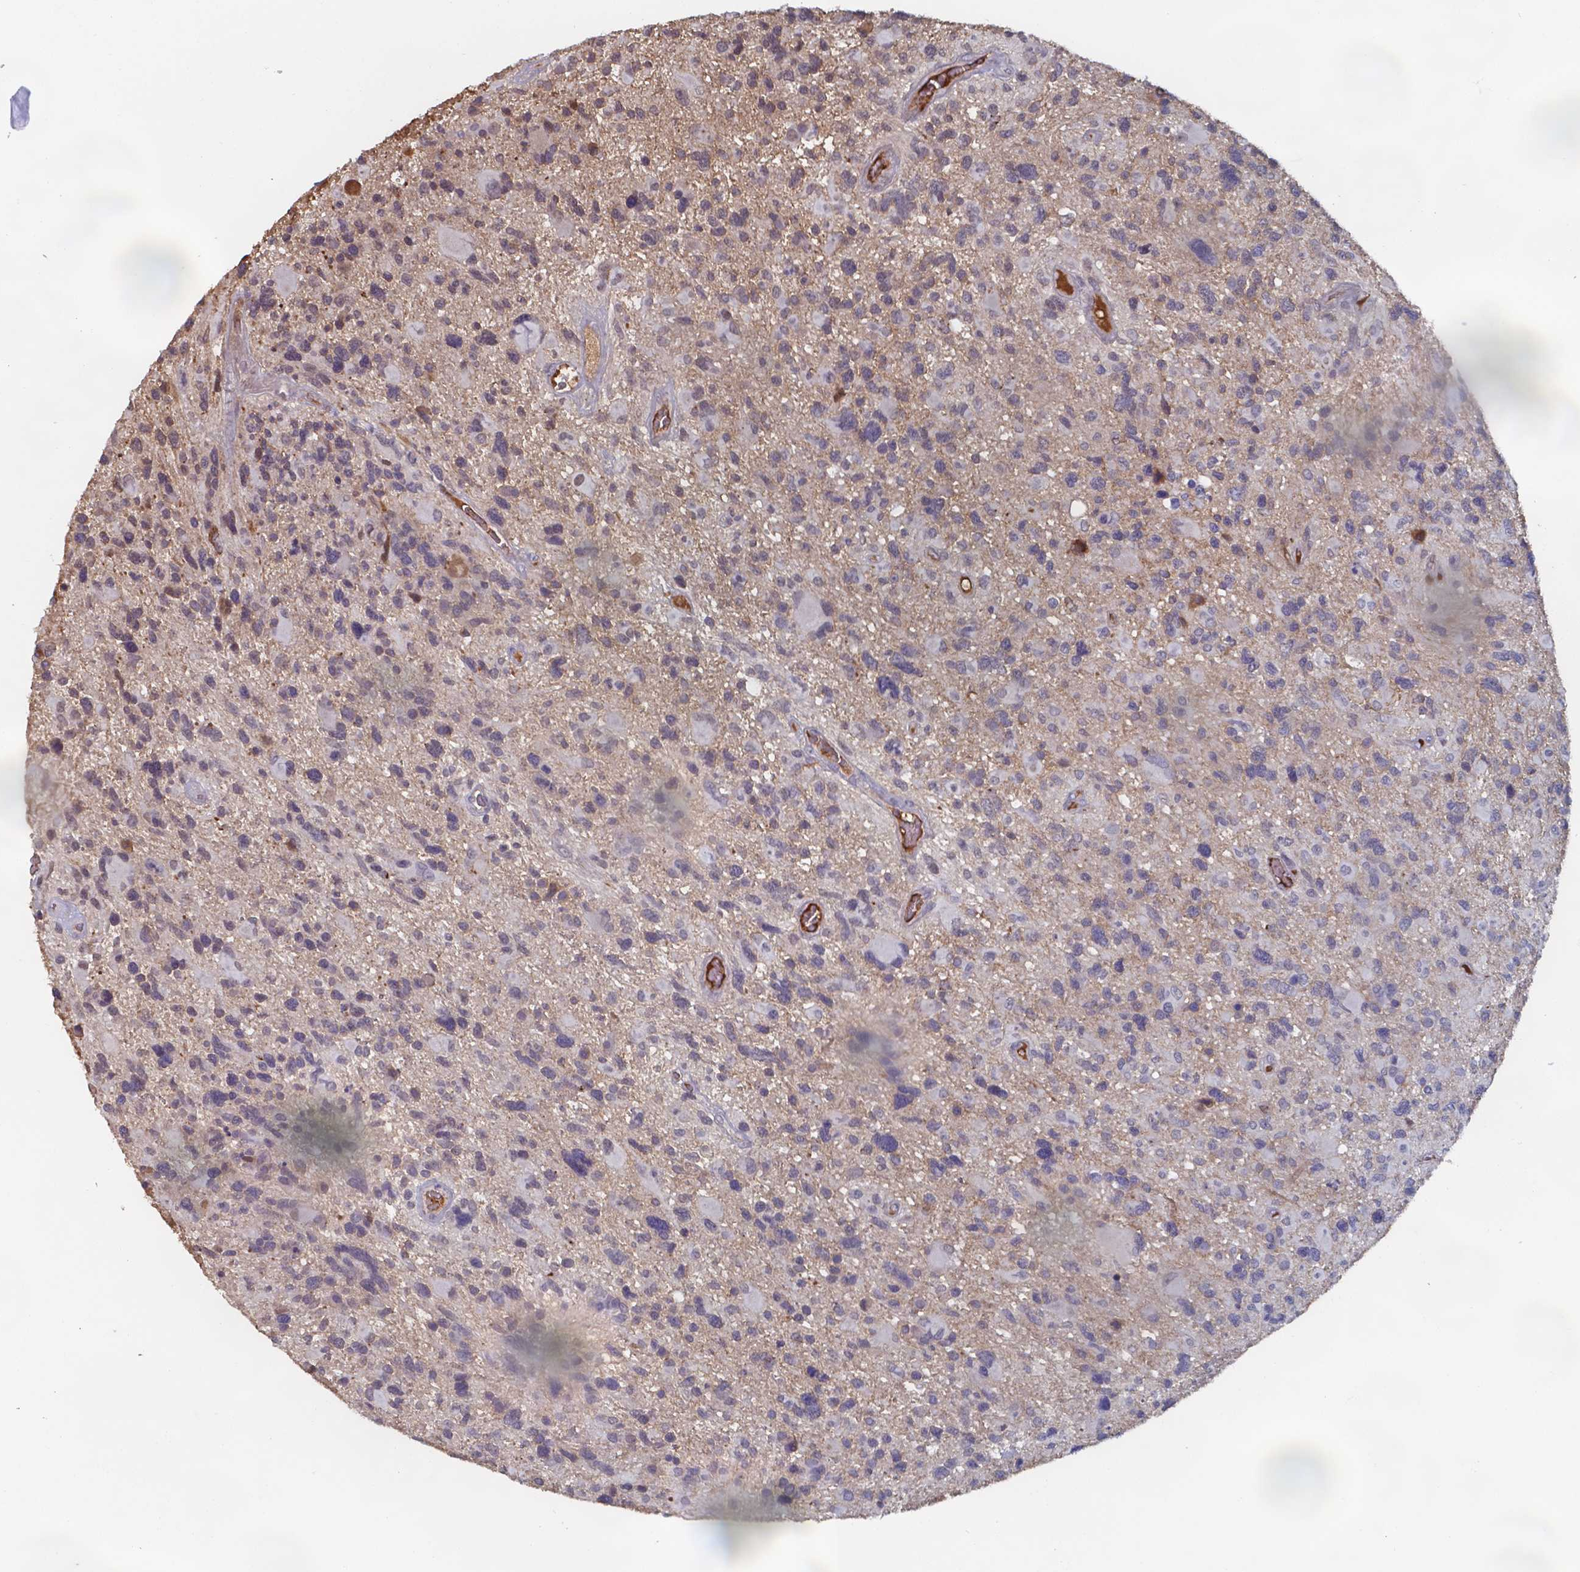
{"staining": {"intensity": "negative", "quantity": "none", "location": "none"}, "tissue": "glioma", "cell_type": "Tumor cells", "image_type": "cancer", "snomed": [{"axis": "morphology", "description": "Glioma, malignant, High grade"}, {"axis": "topography", "description": "Brain"}], "caption": "DAB immunohistochemical staining of human malignant glioma (high-grade) exhibits no significant staining in tumor cells.", "gene": "BTBD17", "patient": {"sex": "male", "age": 49}}